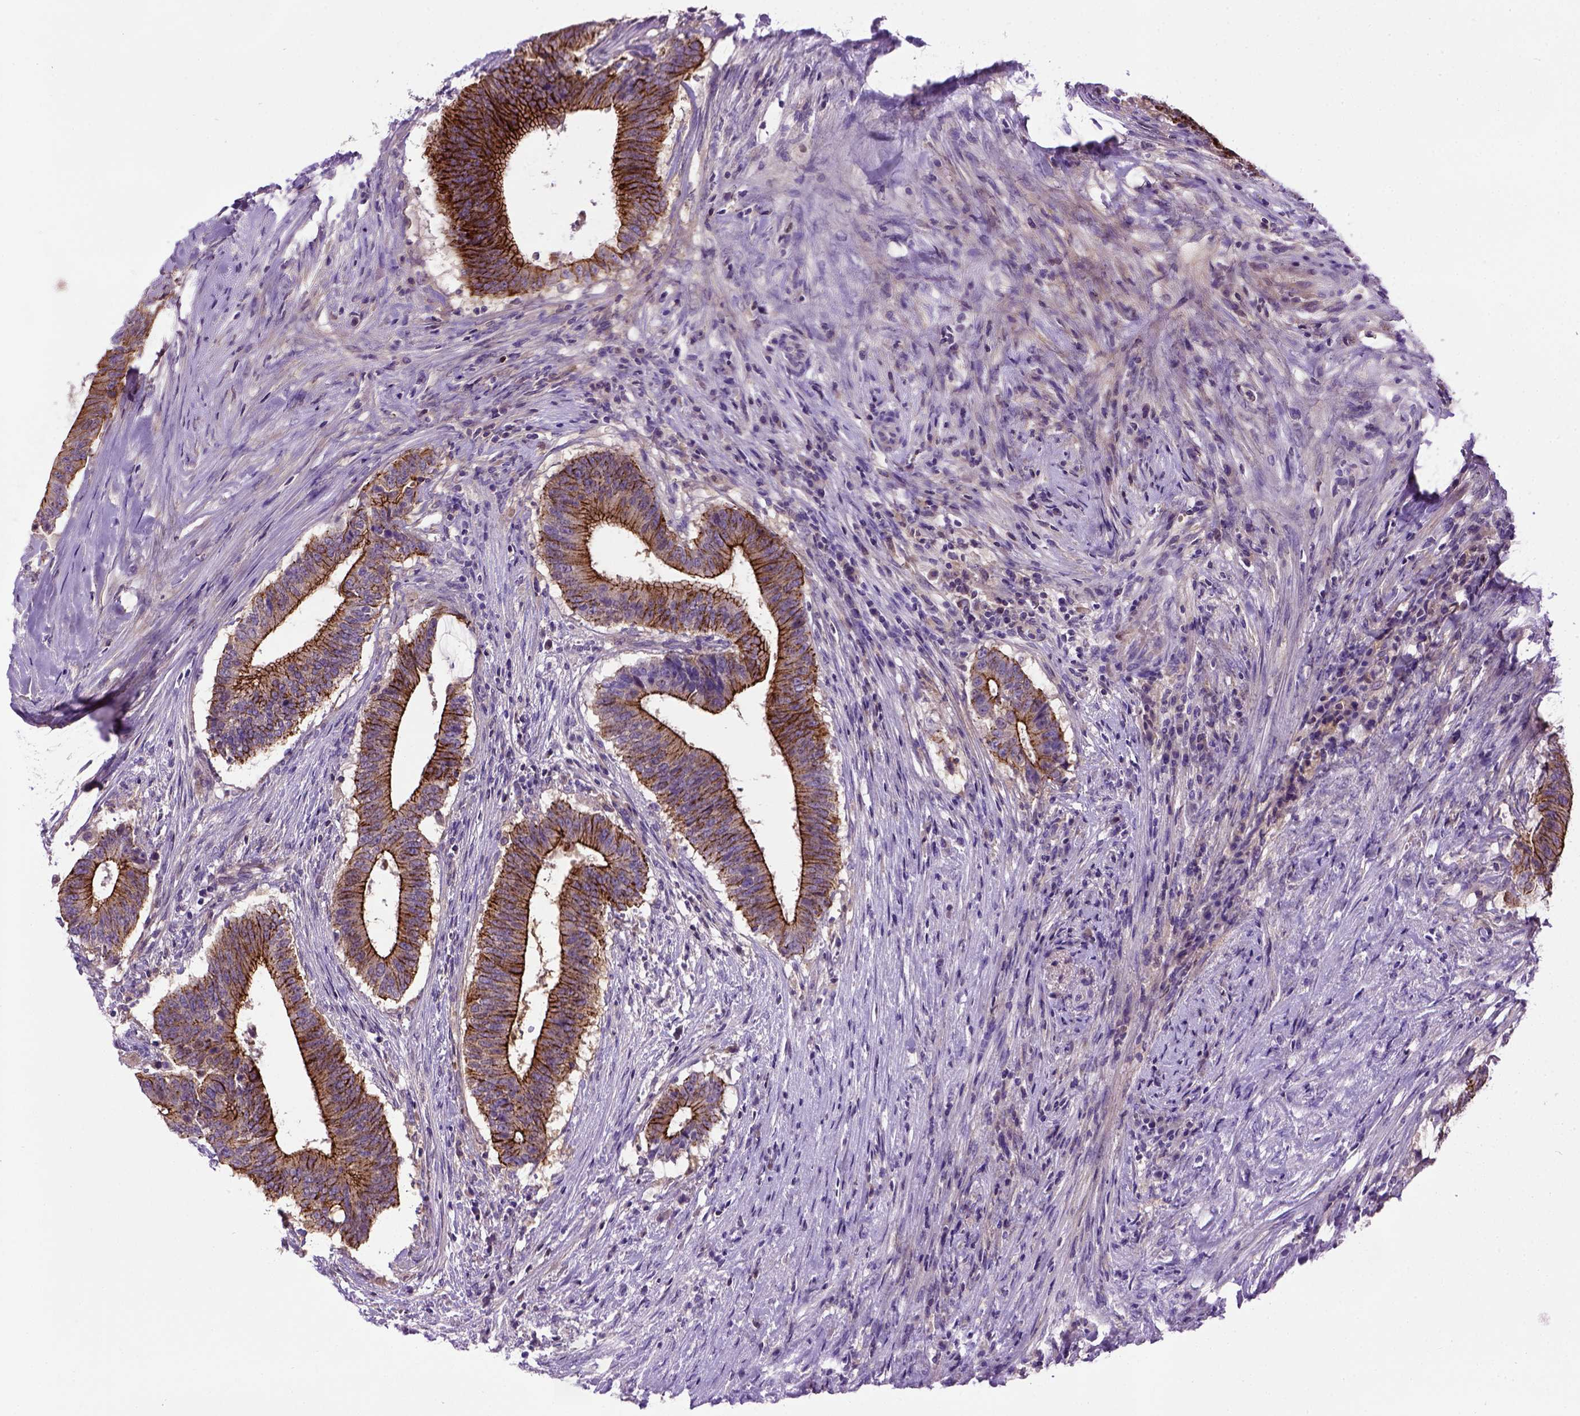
{"staining": {"intensity": "strong", "quantity": ">75%", "location": "cytoplasmic/membranous"}, "tissue": "colorectal cancer", "cell_type": "Tumor cells", "image_type": "cancer", "snomed": [{"axis": "morphology", "description": "Adenocarcinoma, NOS"}, {"axis": "topography", "description": "Colon"}], "caption": "The micrograph exhibits immunohistochemical staining of adenocarcinoma (colorectal). There is strong cytoplasmic/membranous staining is appreciated in about >75% of tumor cells.", "gene": "CDH1", "patient": {"sex": "female", "age": 43}}